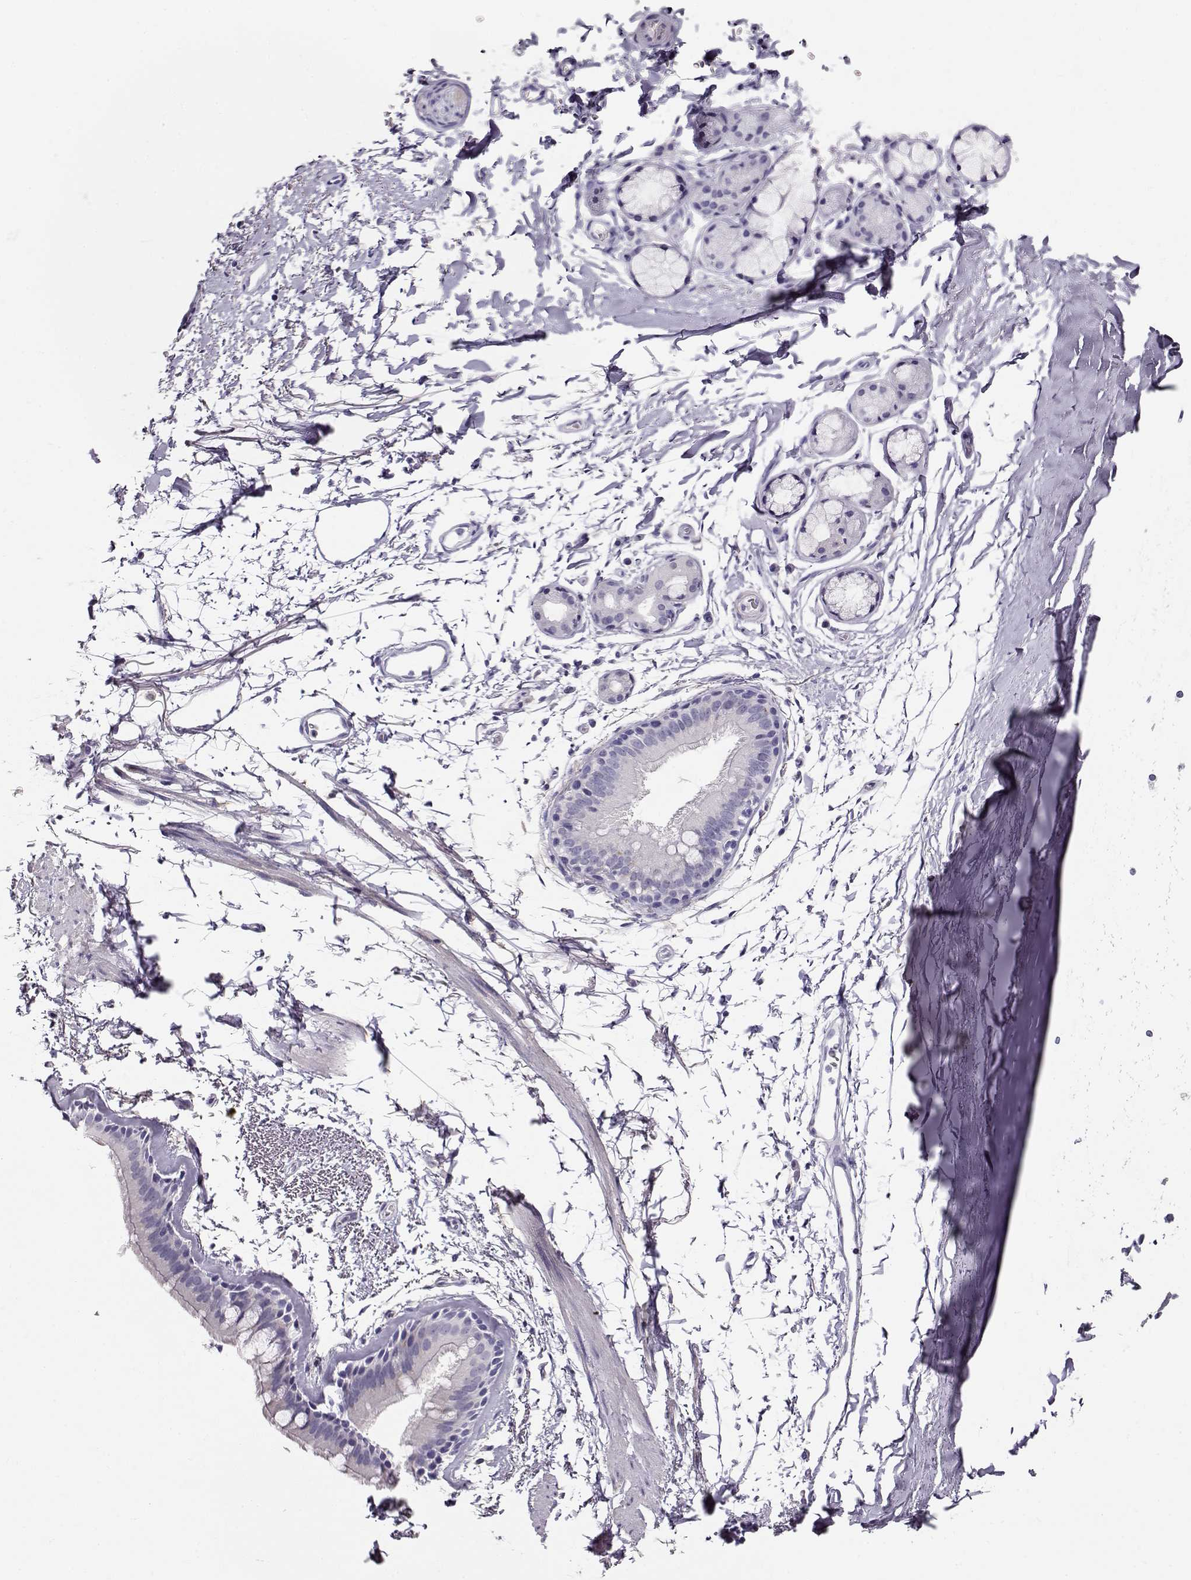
{"staining": {"intensity": "negative", "quantity": "none", "location": "none"}, "tissue": "soft tissue", "cell_type": "Chondrocytes", "image_type": "normal", "snomed": [{"axis": "morphology", "description": "Normal tissue, NOS"}, {"axis": "topography", "description": "Lymph node"}, {"axis": "topography", "description": "Bronchus"}], "caption": "There is no significant staining in chondrocytes of soft tissue. (Stains: DAB immunohistochemistry (IHC) with hematoxylin counter stain, Microscopy: brightfield microscopy at high magnification).", "gene": "RBM44", "patient": {"sex": "female", "age": 70}}